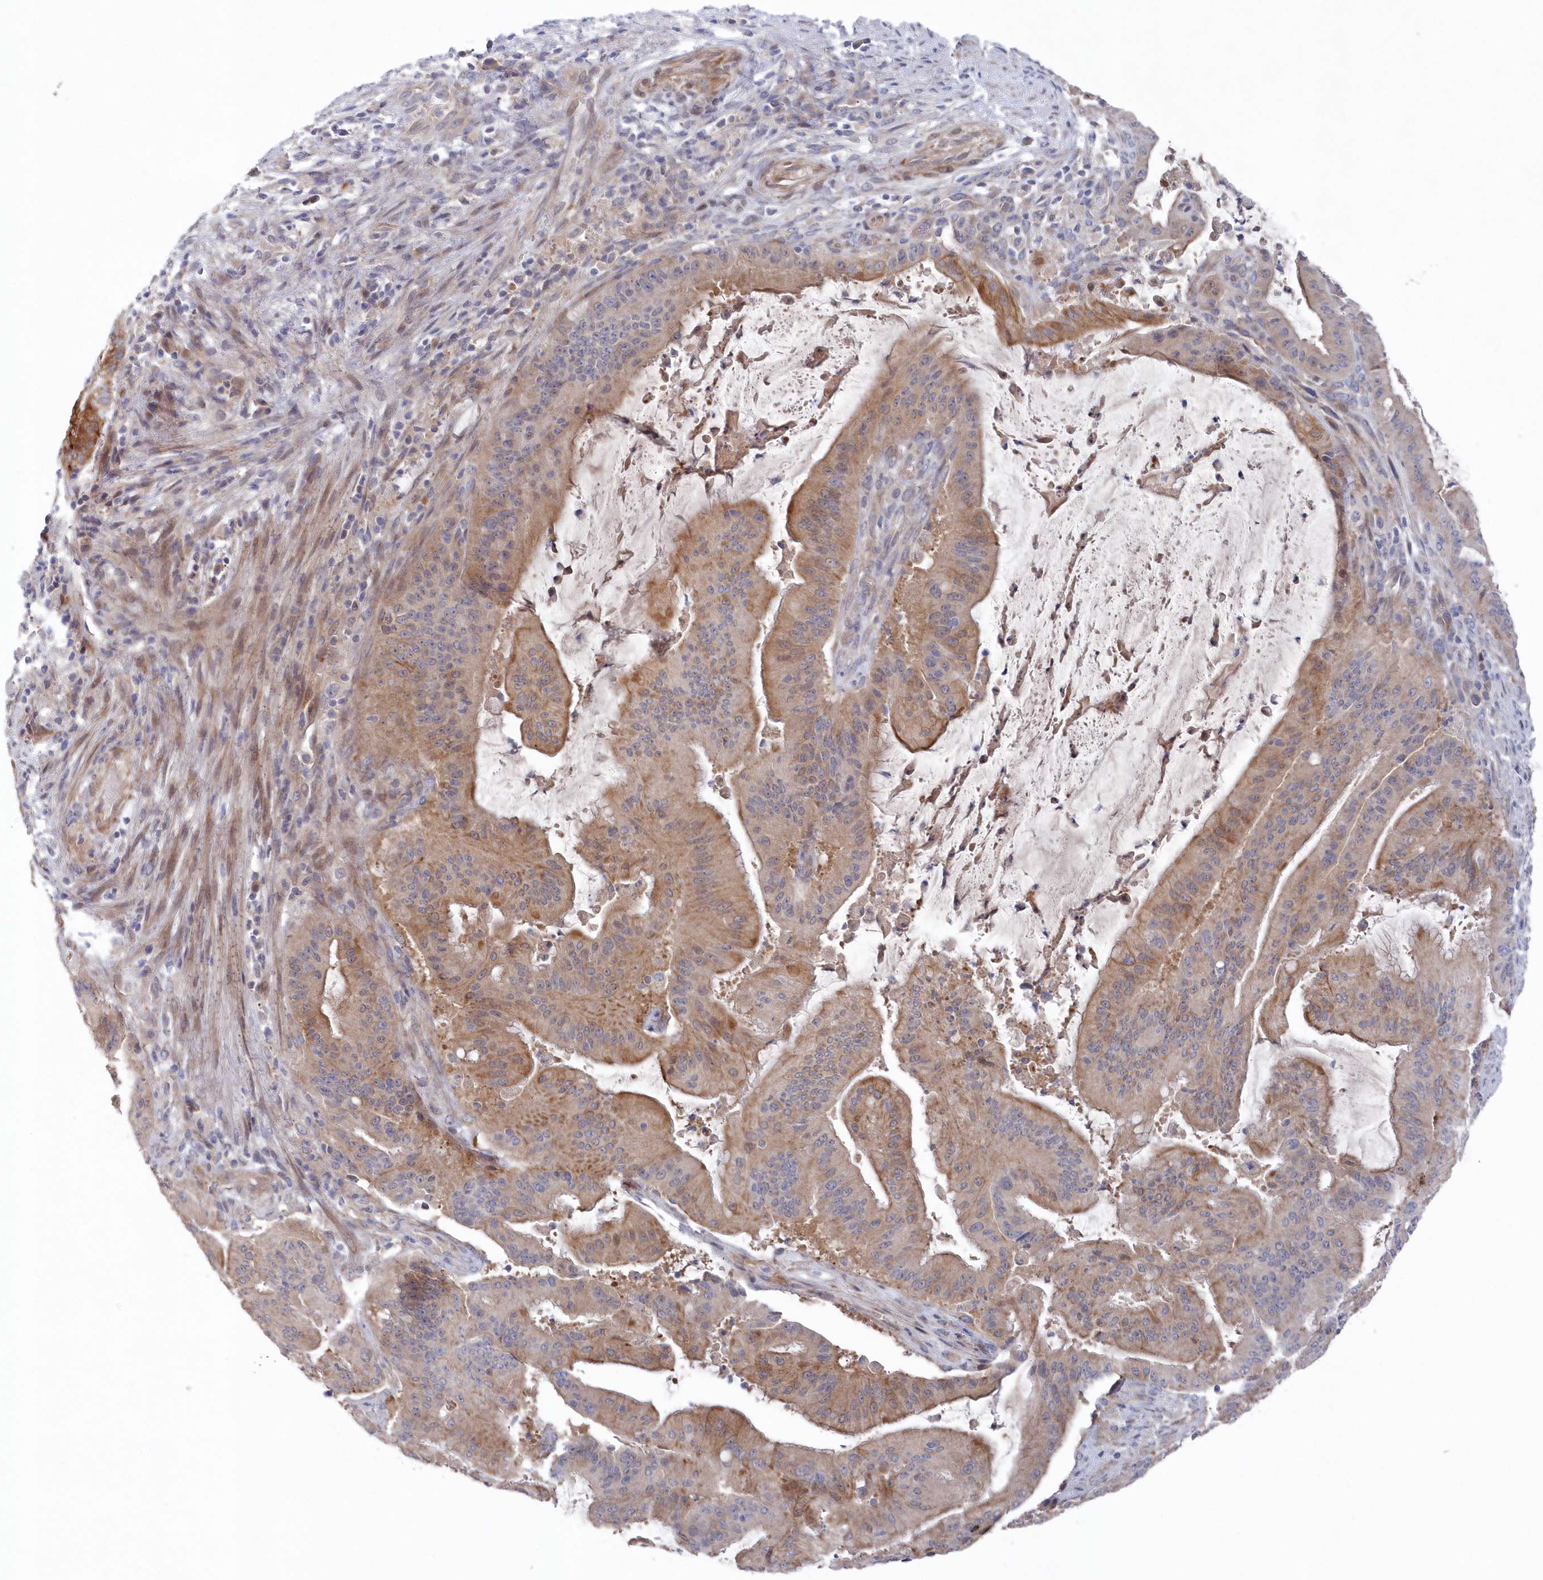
{"staining": {"intensity": "moderate", "quantity": "<25%", "location": "cytoplasmic/membranous"}, "tissue": "liver cancer", "cell_type": "Tumor cells", "image_type": "cancer", "snomed": [{"axis": "morphology", "description": "Normal tissue, NOS"}, {"axis": "morphology", "description": "Cholangiocarcinoma"}, {"axis": "topography", "description": "Liver"}, {"axis": "topography", "description": "Peripheral nerve tissue"}], "caption": "Protein analysis of liver cancer tissue reveals moderate cytoplasmic/membranous expression in about <25% of tumor cells.", "gene": "KIAA1586", "patient": {"sex": "female", "age": 73}}